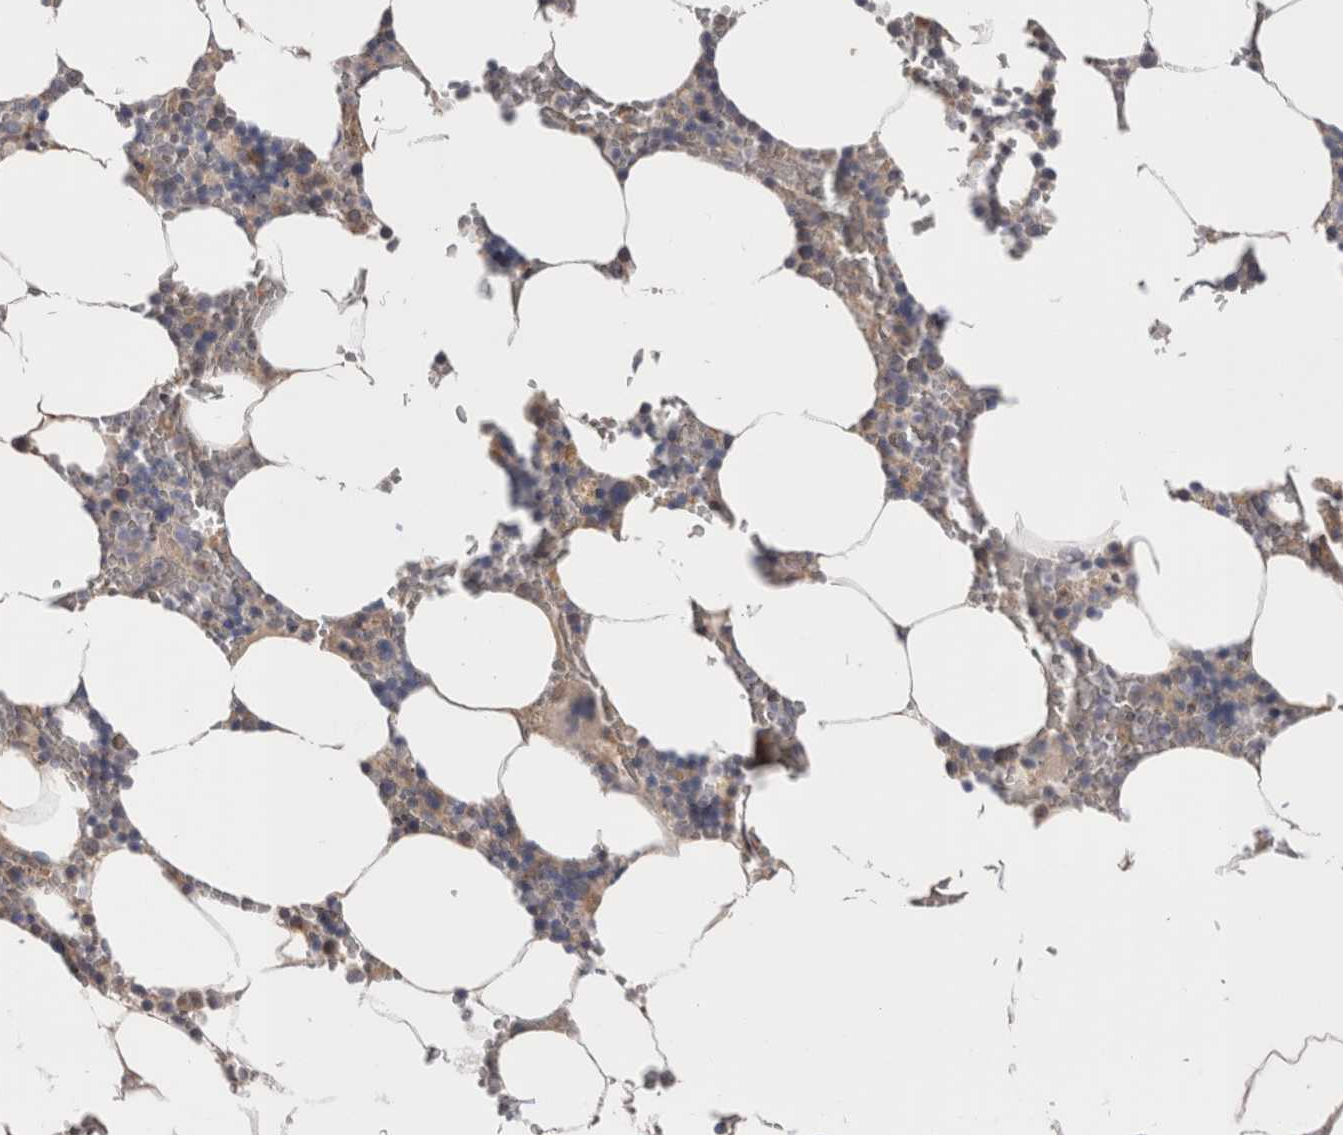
{"staining": {"intensity": "weak", "quantity": "<25%", "location": "cytoplasmic/membranous"}, "tissue": "bone marrow", "cell_type": "Hematopoietic cells", "image_type": "normal", "snomed": [{"axis": "morphology", "description": "Normal tissue, NOS"}, {"axis": "topography", "description": "Bone marrow"}], "caption": "Immunohistochemical staining of unremarkable human bone marrow demonstrates no significant staining in hematopoietic cells.", "gene": "DCTN6", "patient": {"sex": "male", "age": 70}}